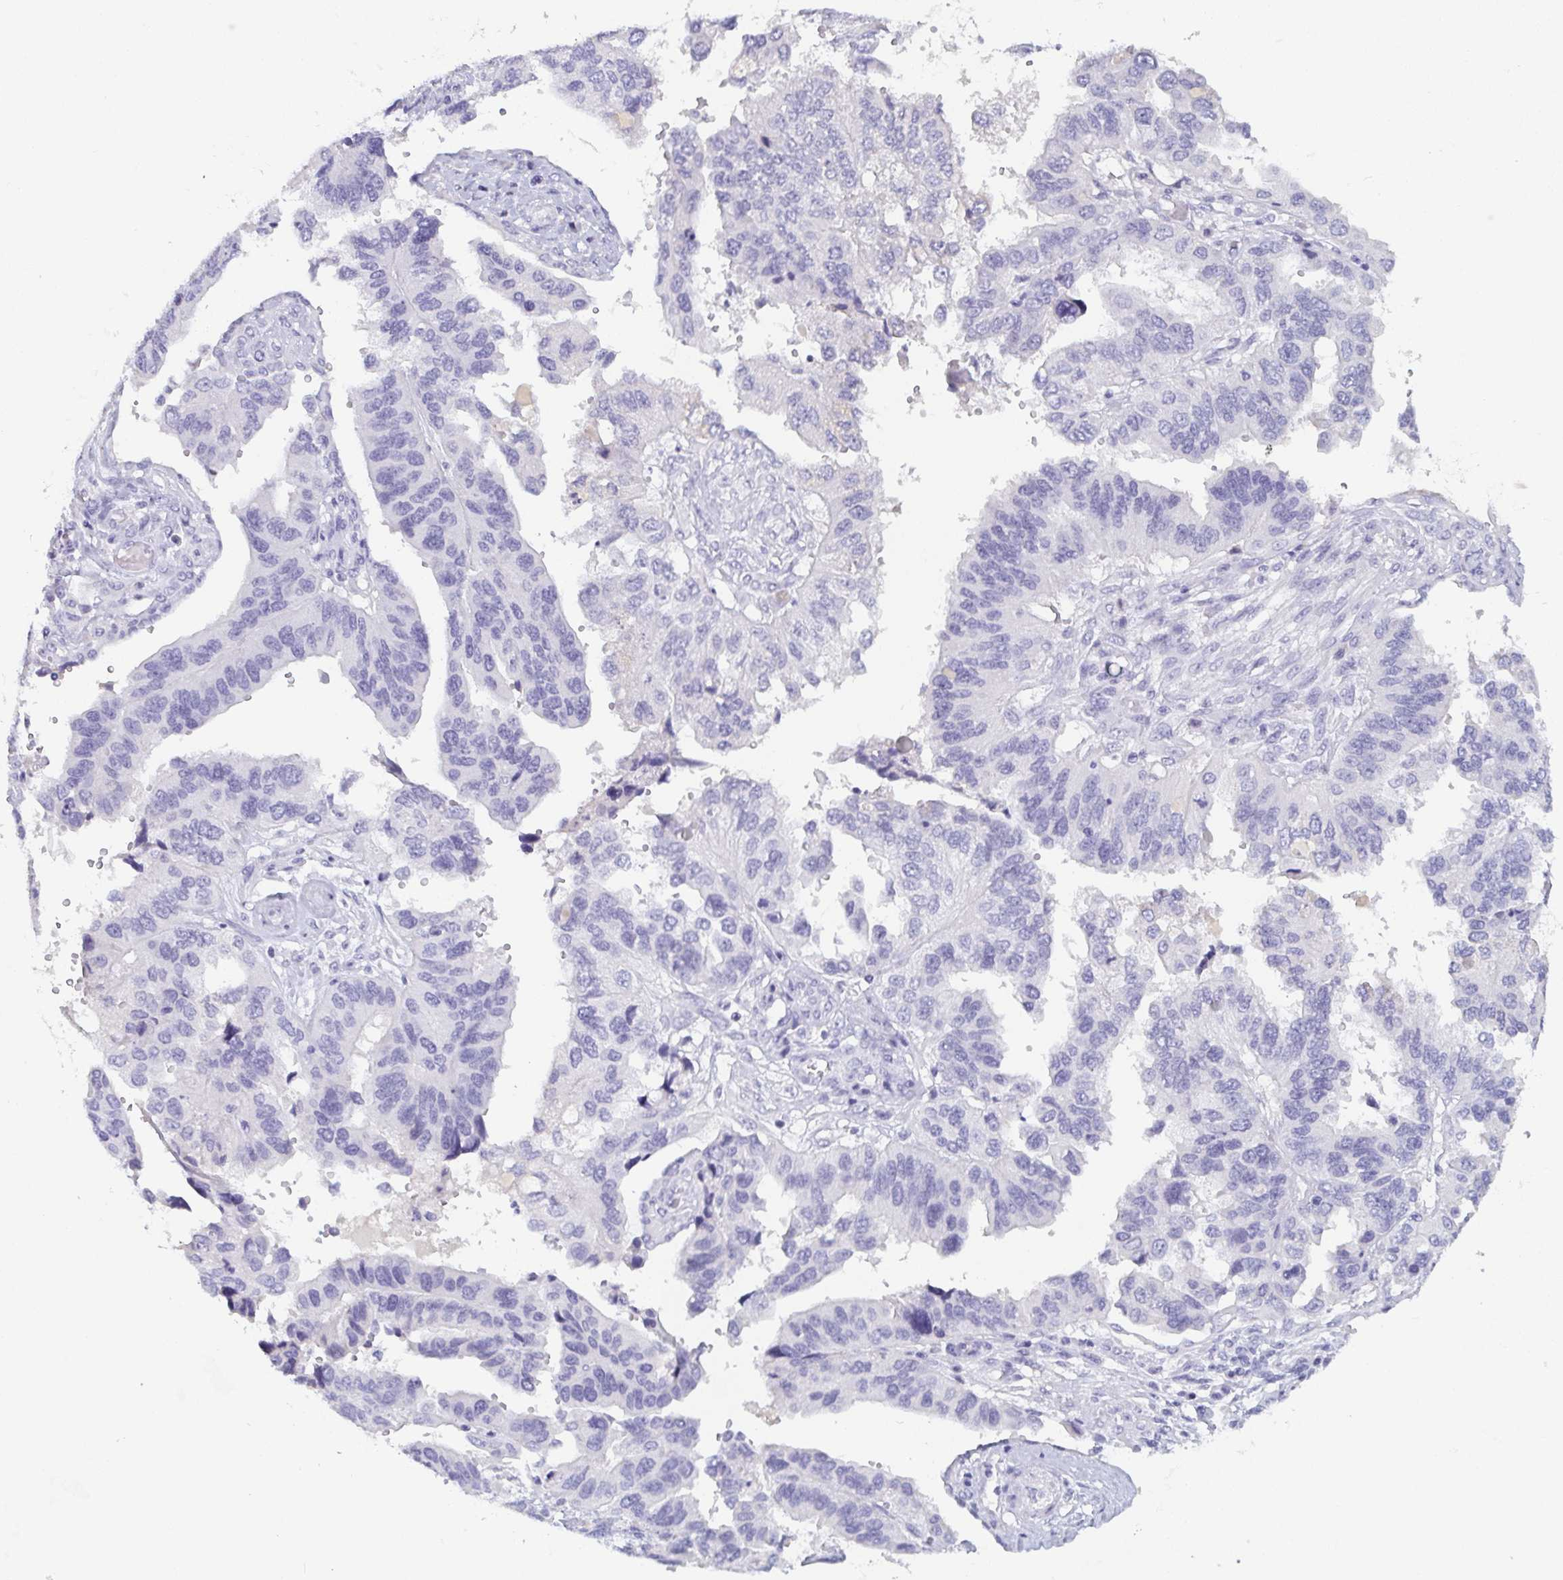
{"staining": {"intensity": "negative", "quantity": "none", "location": "none"}, "tissue": "ovarian cancer", "cell_type": "Tumor cells", "image_type": "cancer", "snomed": [{"axis": "morphology", "description": "Cystadenocarcinoma, serous, NOS"}, {"axis": "topography", "description": "Ovary"}], "caption": "High magnification brightfield microscopy of ovarian cancer (serous cystadenocarcinoma) stained with DAB (brown) and counterstained with hematoxylin (blue): tumor cells show no significant expression.", "gene": "ITLN1", "patient": {"sex": "female", "age": 79}}